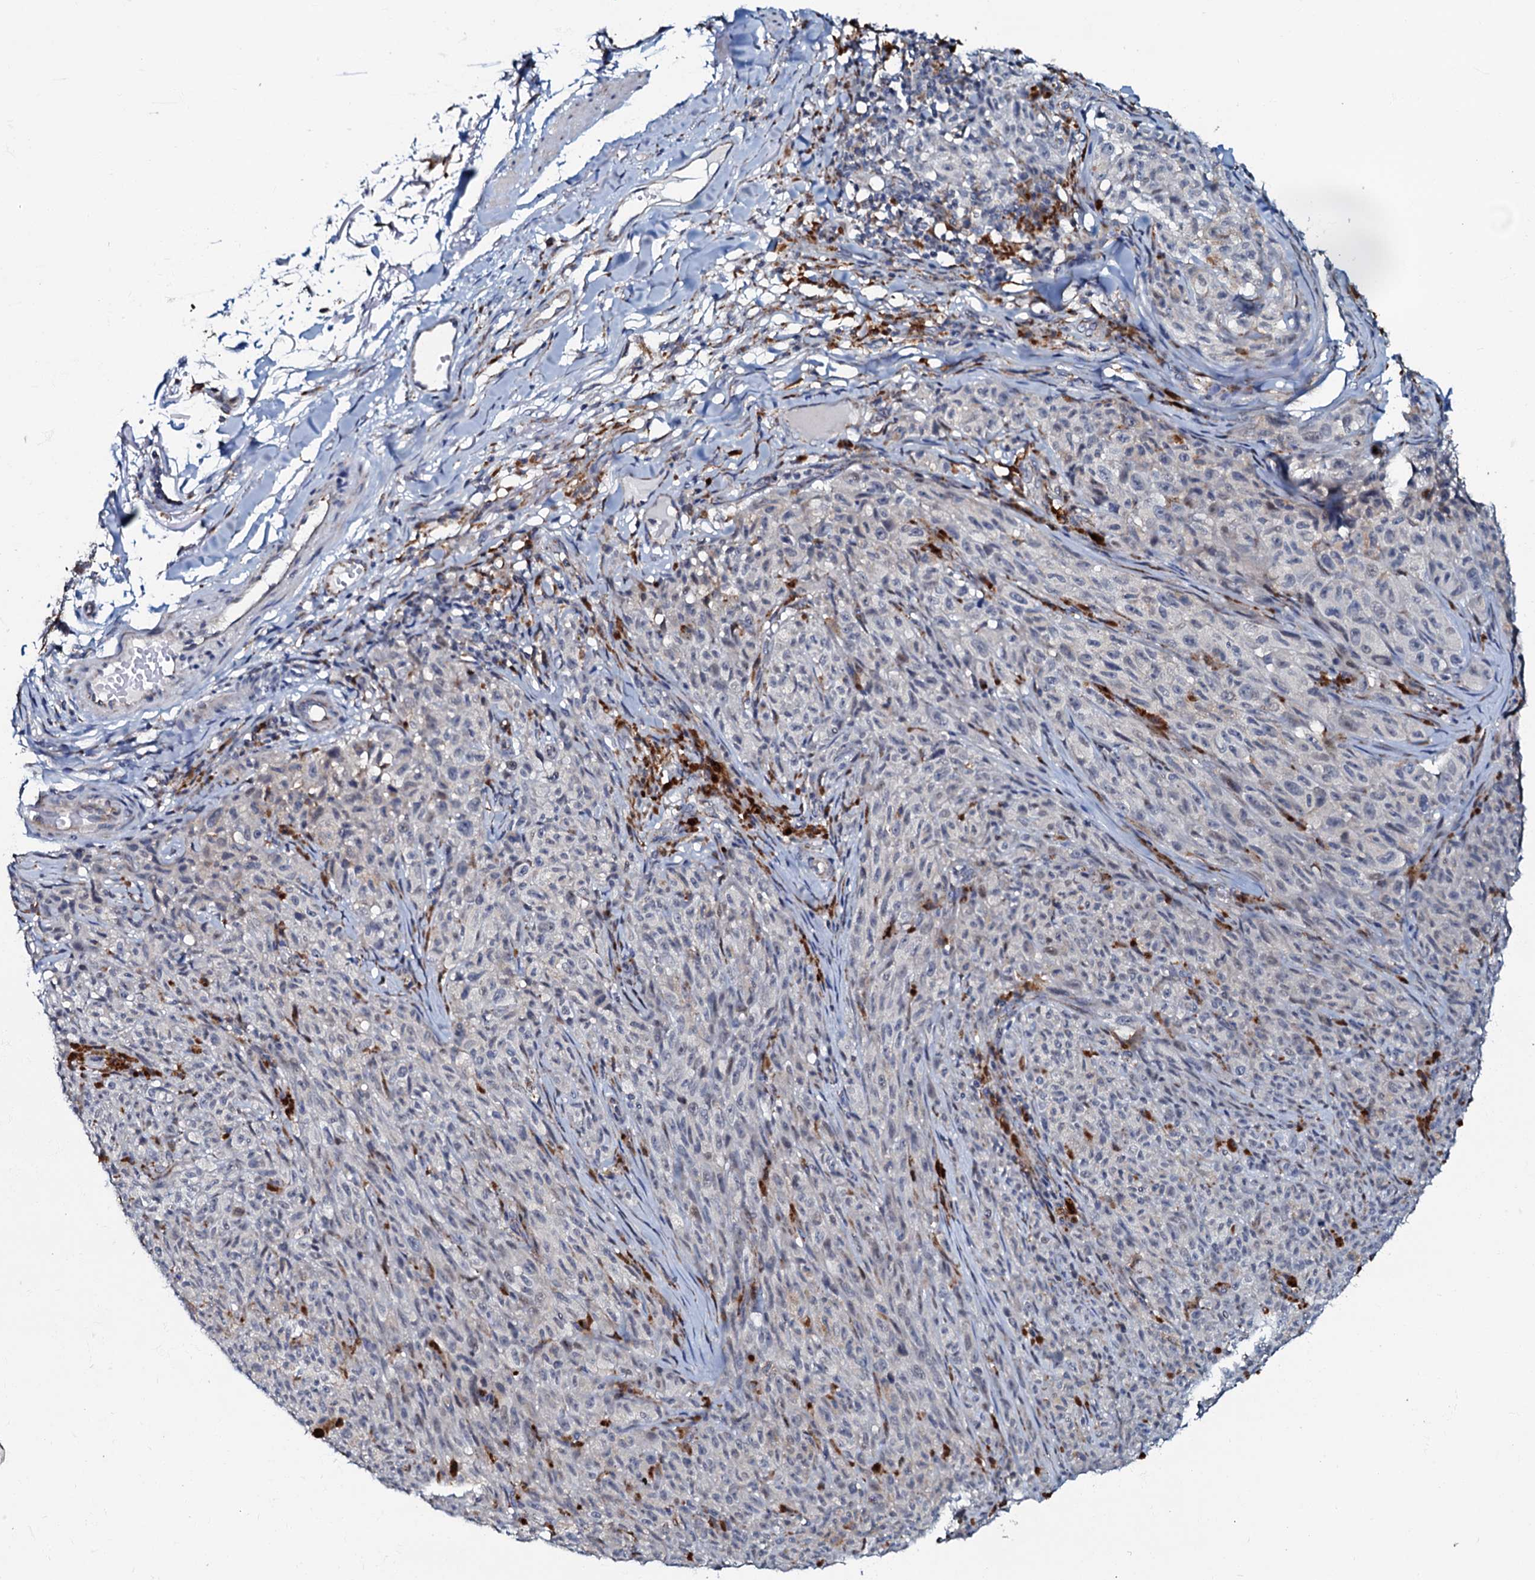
{"staining": {"intensity": "negative", "quantity": "none", "location": "none"}, "tissue": "melanoma", "cell_type": "Tumor cells", "image_type": "cancer", "snomed": [{"axis": "morphology", "description": "Malignant melanoma, NOS"}, {"axis": "topography", "description": "Skin"}], "caption": "An IHC histopathology image of melanoma is shown. There is no staining in tumor cells of melanoma. Nuclei are stained in blue.", "gene": "MRPL51", "patient": {"sex": "female", "age": 82}}